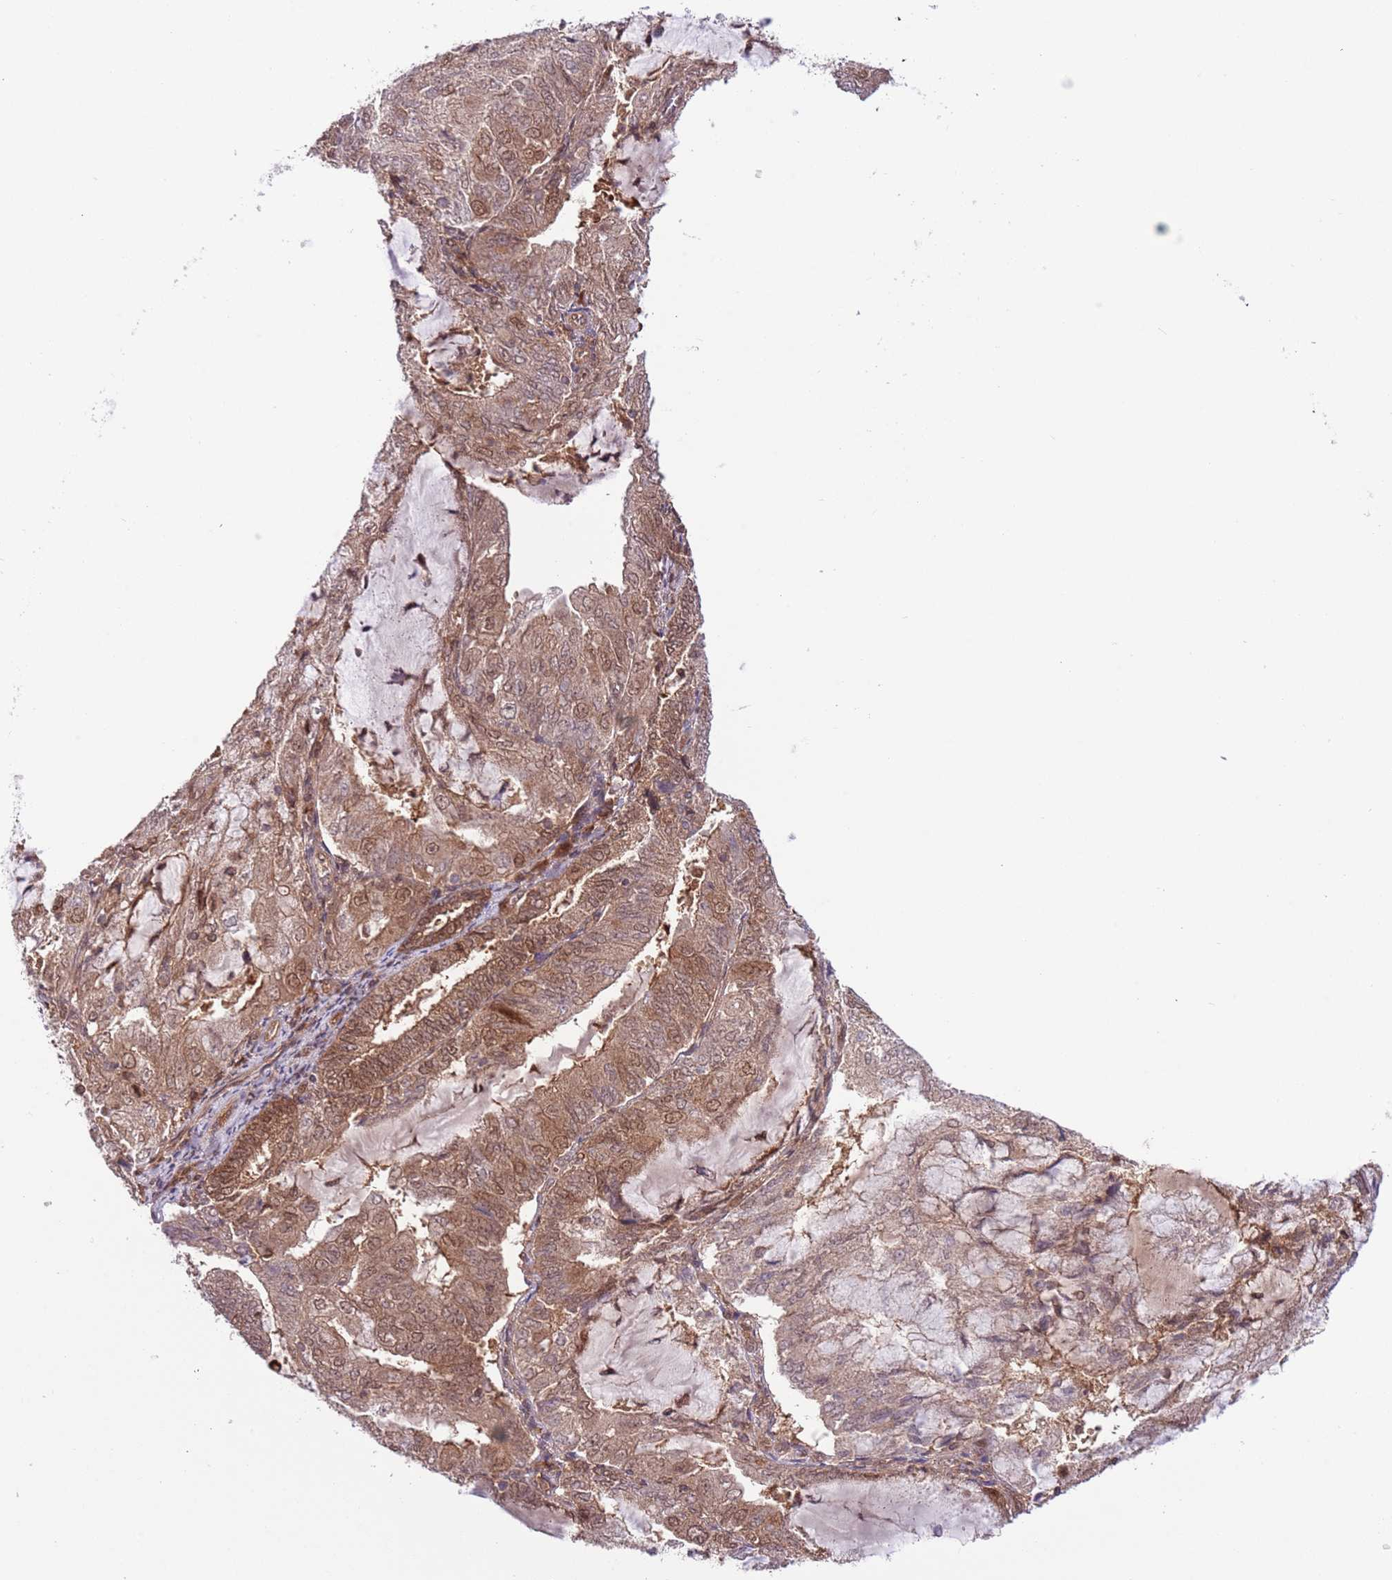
{"staining": {"intensity": "moderate", "quantity": ">75%", "location": "cytoplasmic/membranous,nuclear"}, "tissue": "endometrial cancer", "cell_type": "Tumor cells", "image_type": "cancer", "snomed": [{"axis": "morphology", "description": "Adenocarcinoma, NOS"}, {"axis": "topography", "description": "Endometrium"}], "caption": "Moderate cytoplasmic/membranous and nuclear protein expression is identified in approximately >75% of tumor cells in endometrial cancer.", "gene": "HDHD2", "patient": {"sex": "female", "age": 81}}